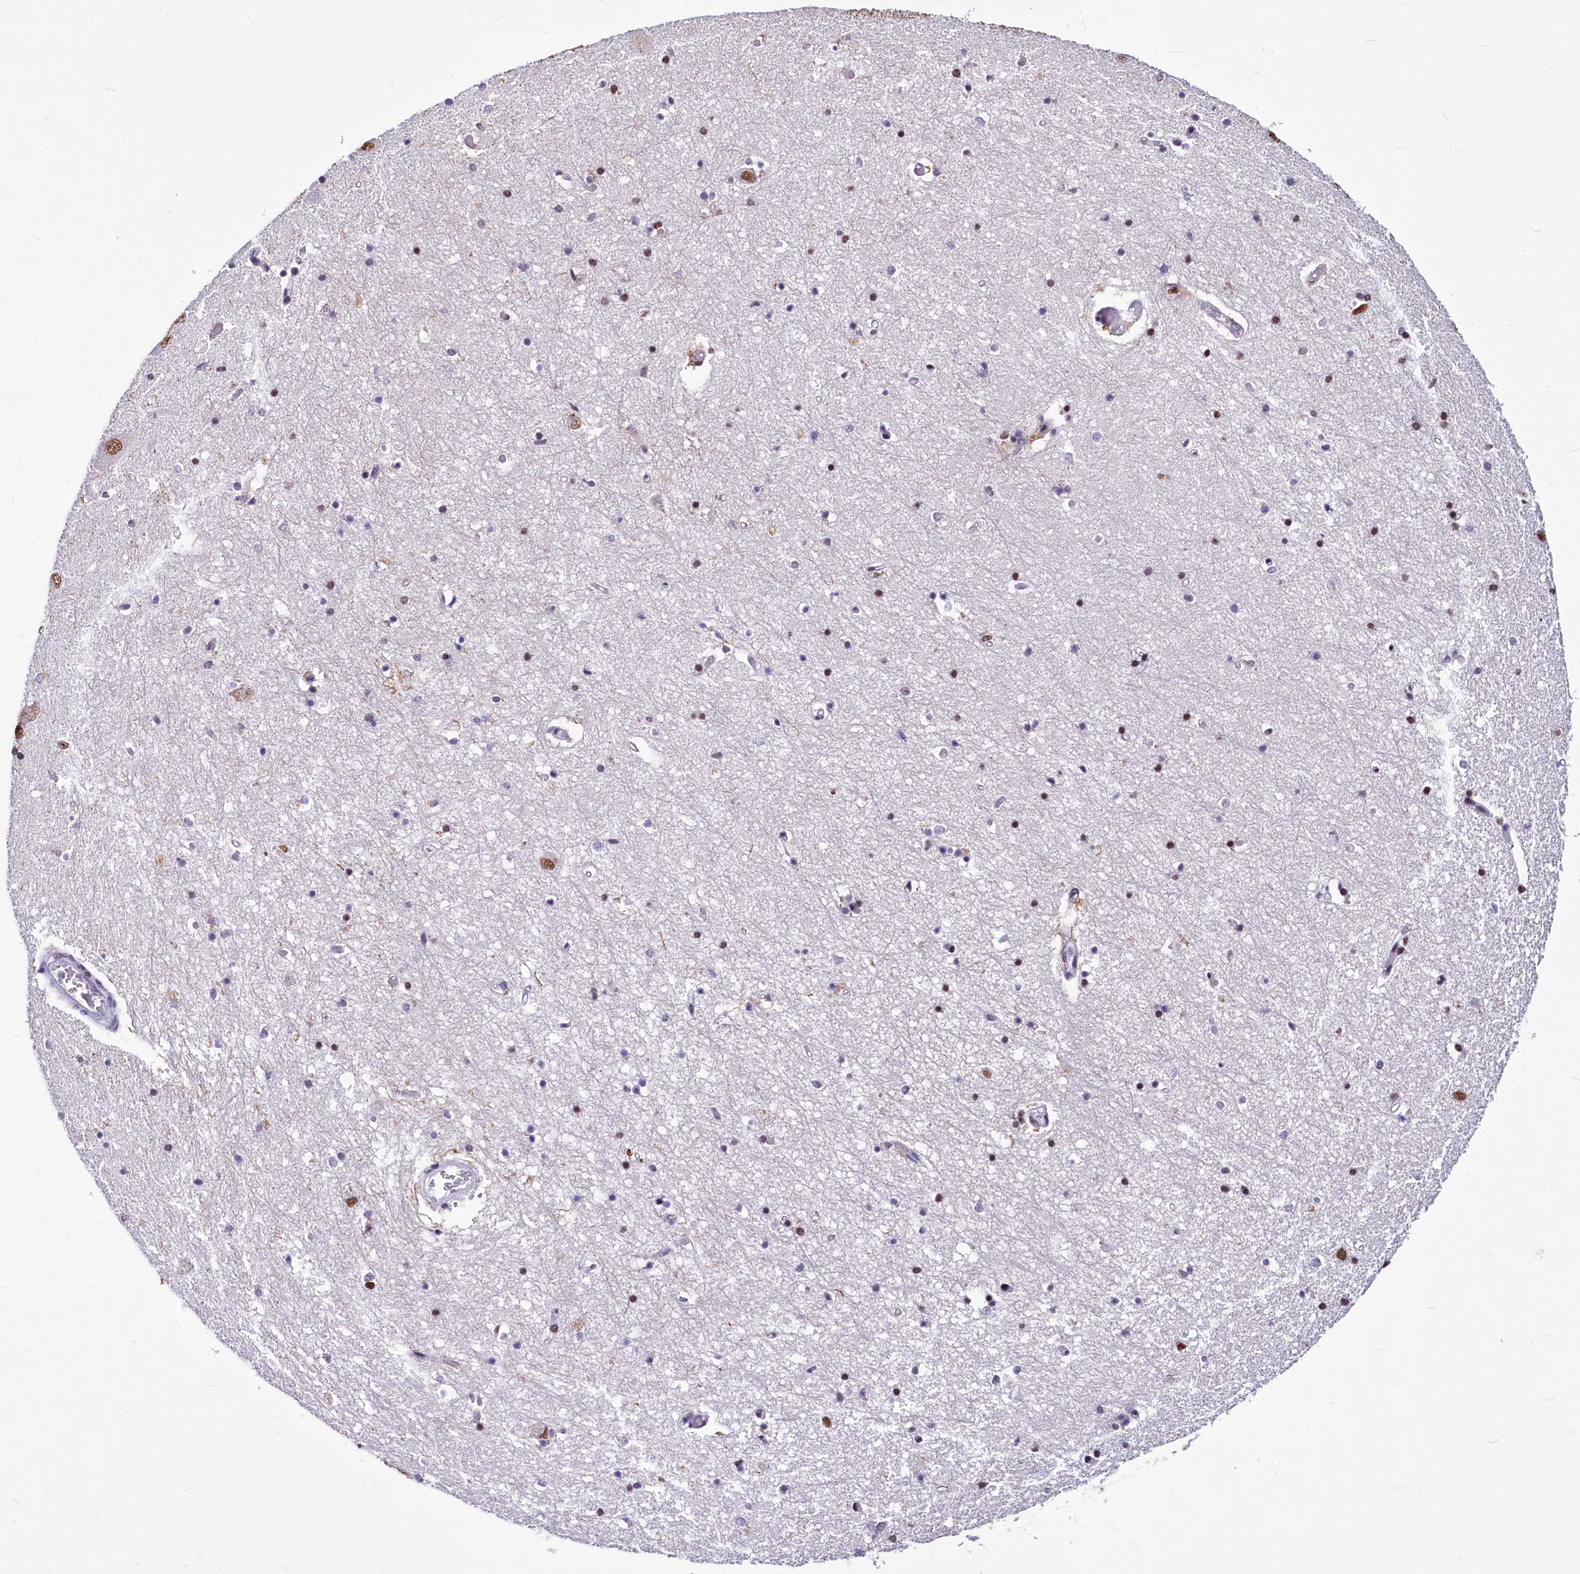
{"staining": {"intensity": "moderate", "quantity": "<25%", "location": "nuclear"}, "tissue": "hippocampus", "cell_type": "Glial cells", "image_type": "normal", "snomed": [{"axis": "morphology", "description": "Normal tissue, NOS"}, {"axis": "topography", "description": "Hippocampus"}], "caption": "Hippocampus stained with immunohistochemistry shows moderate nuclear staining in about <25% of glial cells.", "gene": "PARPBP", "patient": {"sex": "male", "age": 70}}